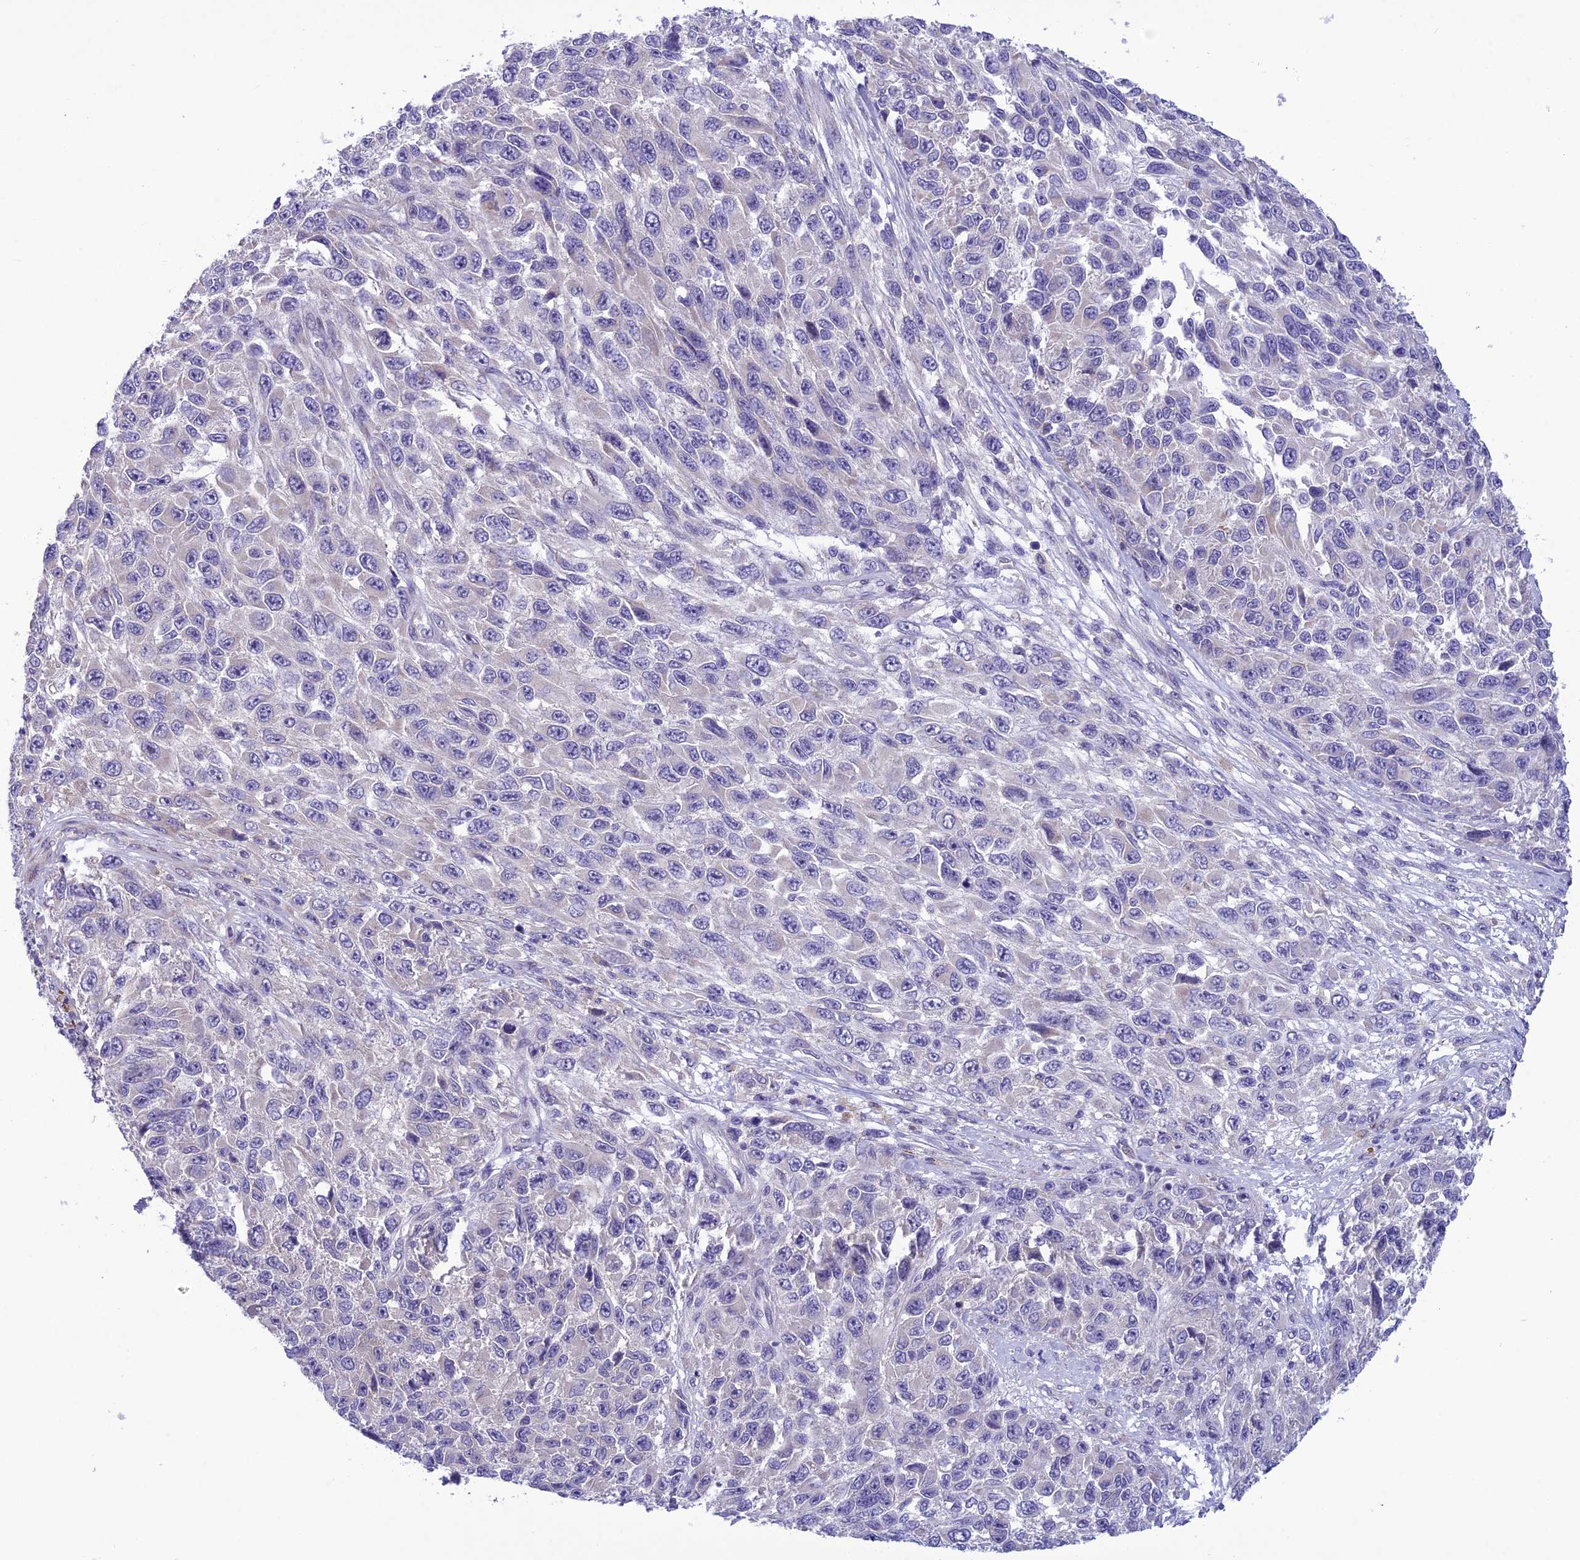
{"staining": {"intensity": "negative", "quantity": "none", "location": "none"}, "tissue": "melanoma", "cell_type": "Tumor cells", "image_type": "cancer", "snomed": [{"axis": "morphology", "description": "Normal tissue, NOS"}, {"axis": "morphology", "description": "Malignant melanoma, NOS"}, {"axis": "topography", "description": "Skin"}], "caption": "Immunohistochemistry histopathology image of human malignant melanoma stained for a protein (brown), which reveals no staining in tumor cells. Brightfield microscopy of immunohistochemistry (IHC) stained with DAB (3,3'-diaminobenzidine) (brown) and hematoxylin (blue), captured at high magnification.", "gene": "PSMF1", "patient": {"sex": "female", "age": 96}}